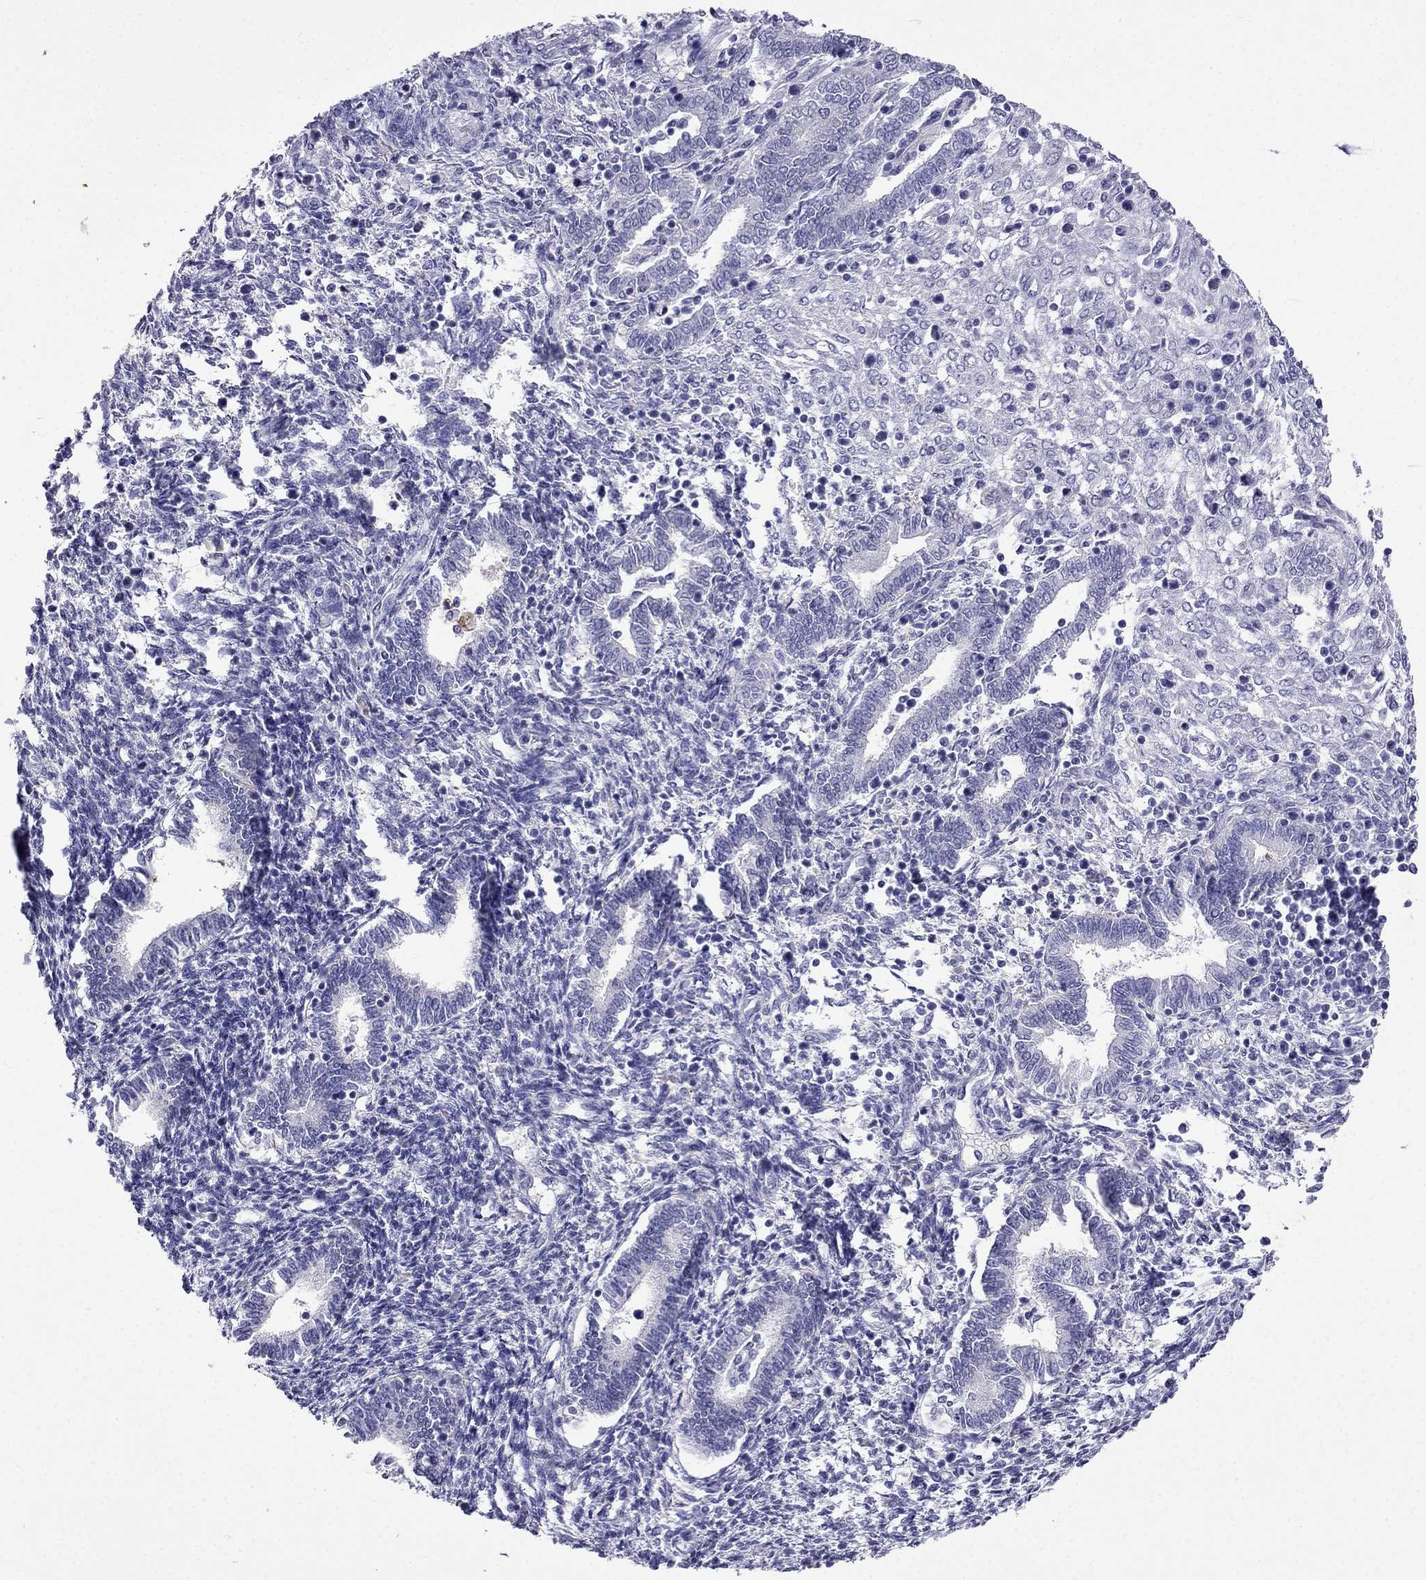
{"staining": {"intensity": "negative", "quantity": "none", "location": "none"}, "tissue": "endometrium", "cell_type": "Cells in endometrial stroma", "image_type": "normal", "snomed": [{"axis": "morphology", "description": "Normal tissue, NOS"}, {"axis": "topography", "description": "Endometrium"}], "caption": "Histopathology image shows no protein positivity in cells in endometrial stroma of normal endometrium.", "gene": "CDHR4", "patient": {"sex": "female", "age": 42}}